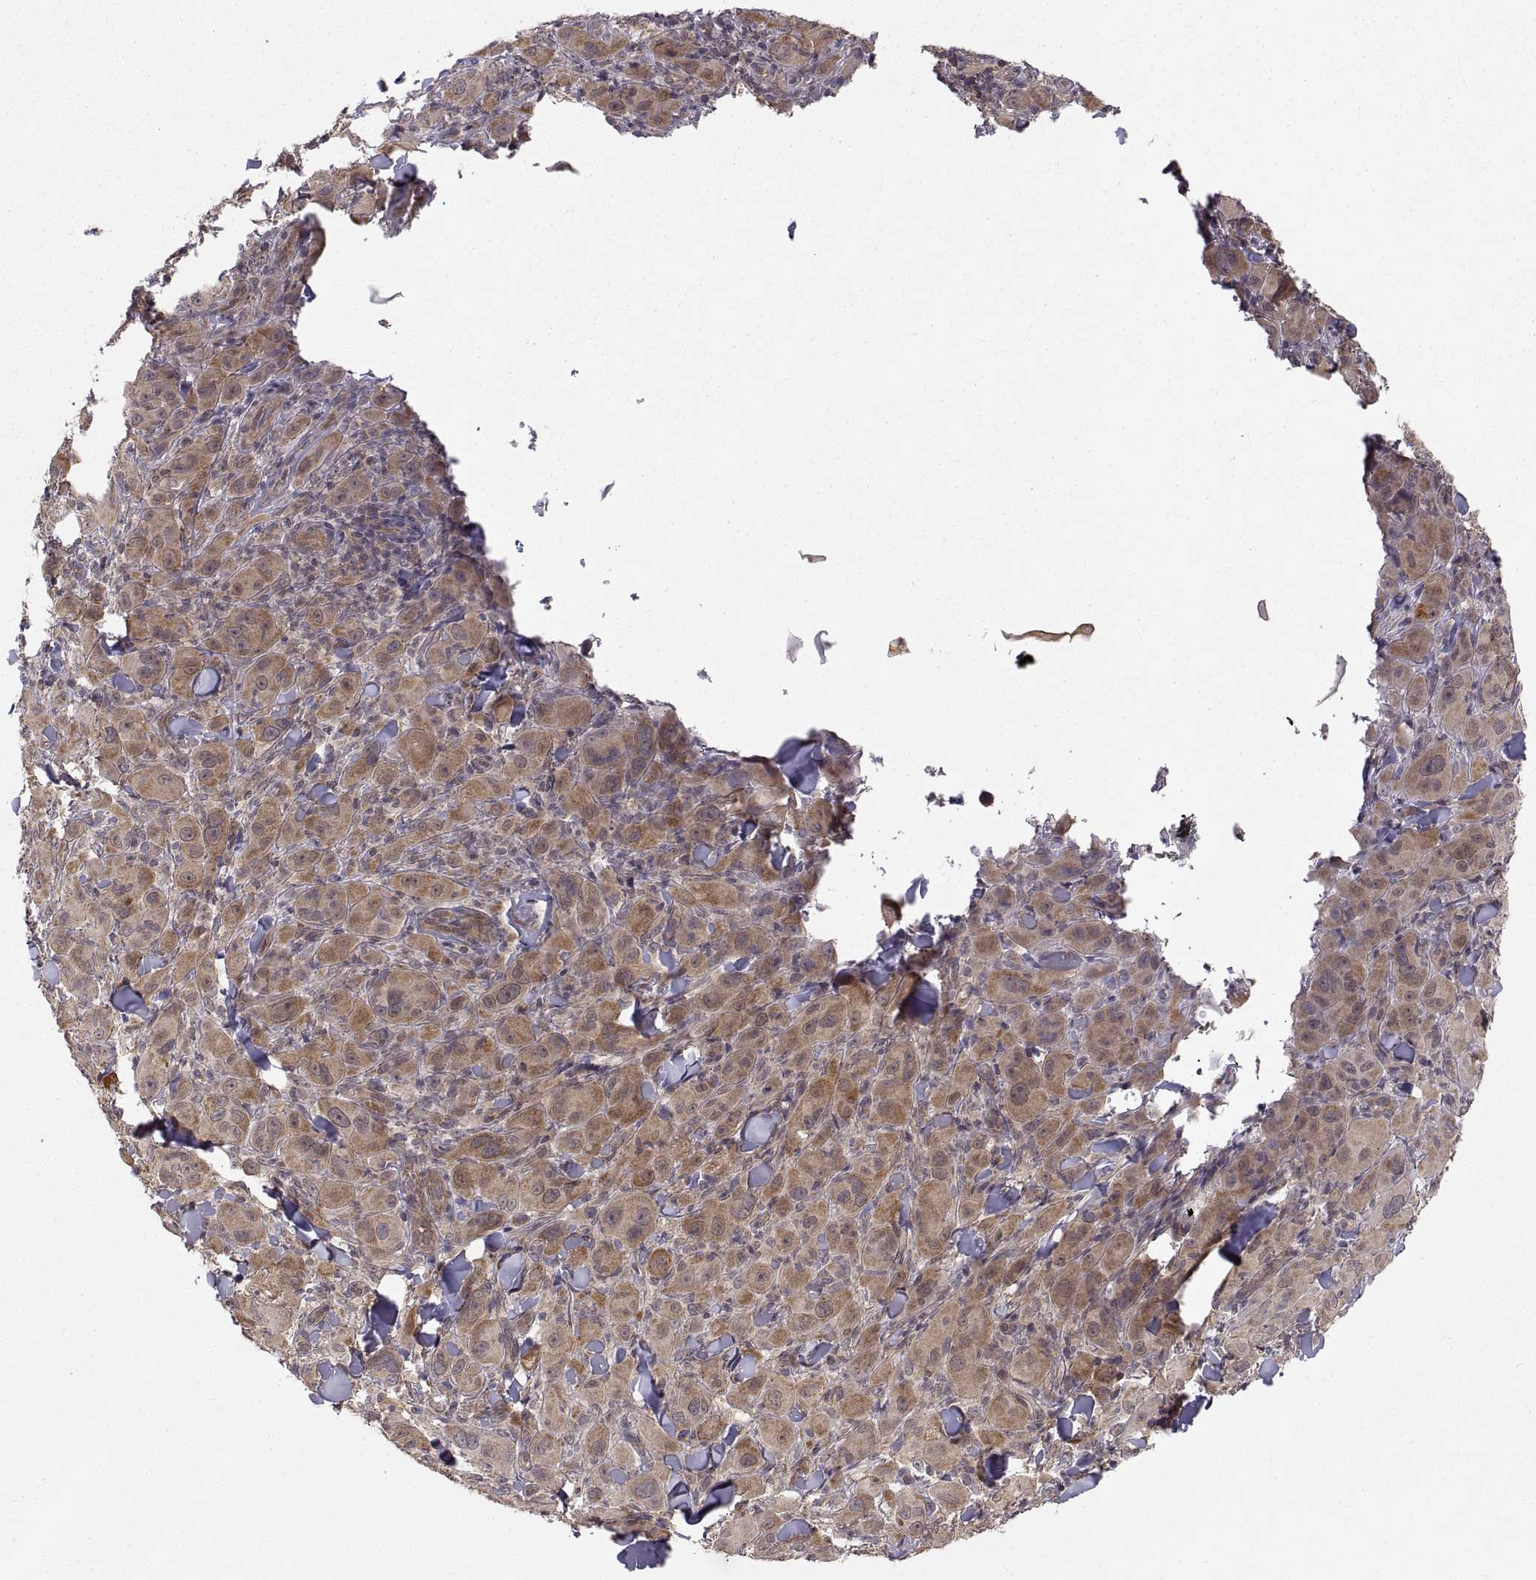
{"staining": {"intensity": "moderate", "quantity": ">75%", "location": "cytoplasmic/membranous"}, "tissue": "melanoma", "cell_type": "Tumor cells", "image_type": "cancer", "snomed": [{"axis": "morphology", "description": "Malignant melanoma, NOS"}, {"axis": "topography", "description": "Skin"}], "caption": "This image exhibits immunohistochemistry staining of melanoma, with medium moderate cytoplasmic/membranous positivity in about >75% of tumor cells.", "gene": "ABL2", "patient": {"sex": "female", "age": 87}}